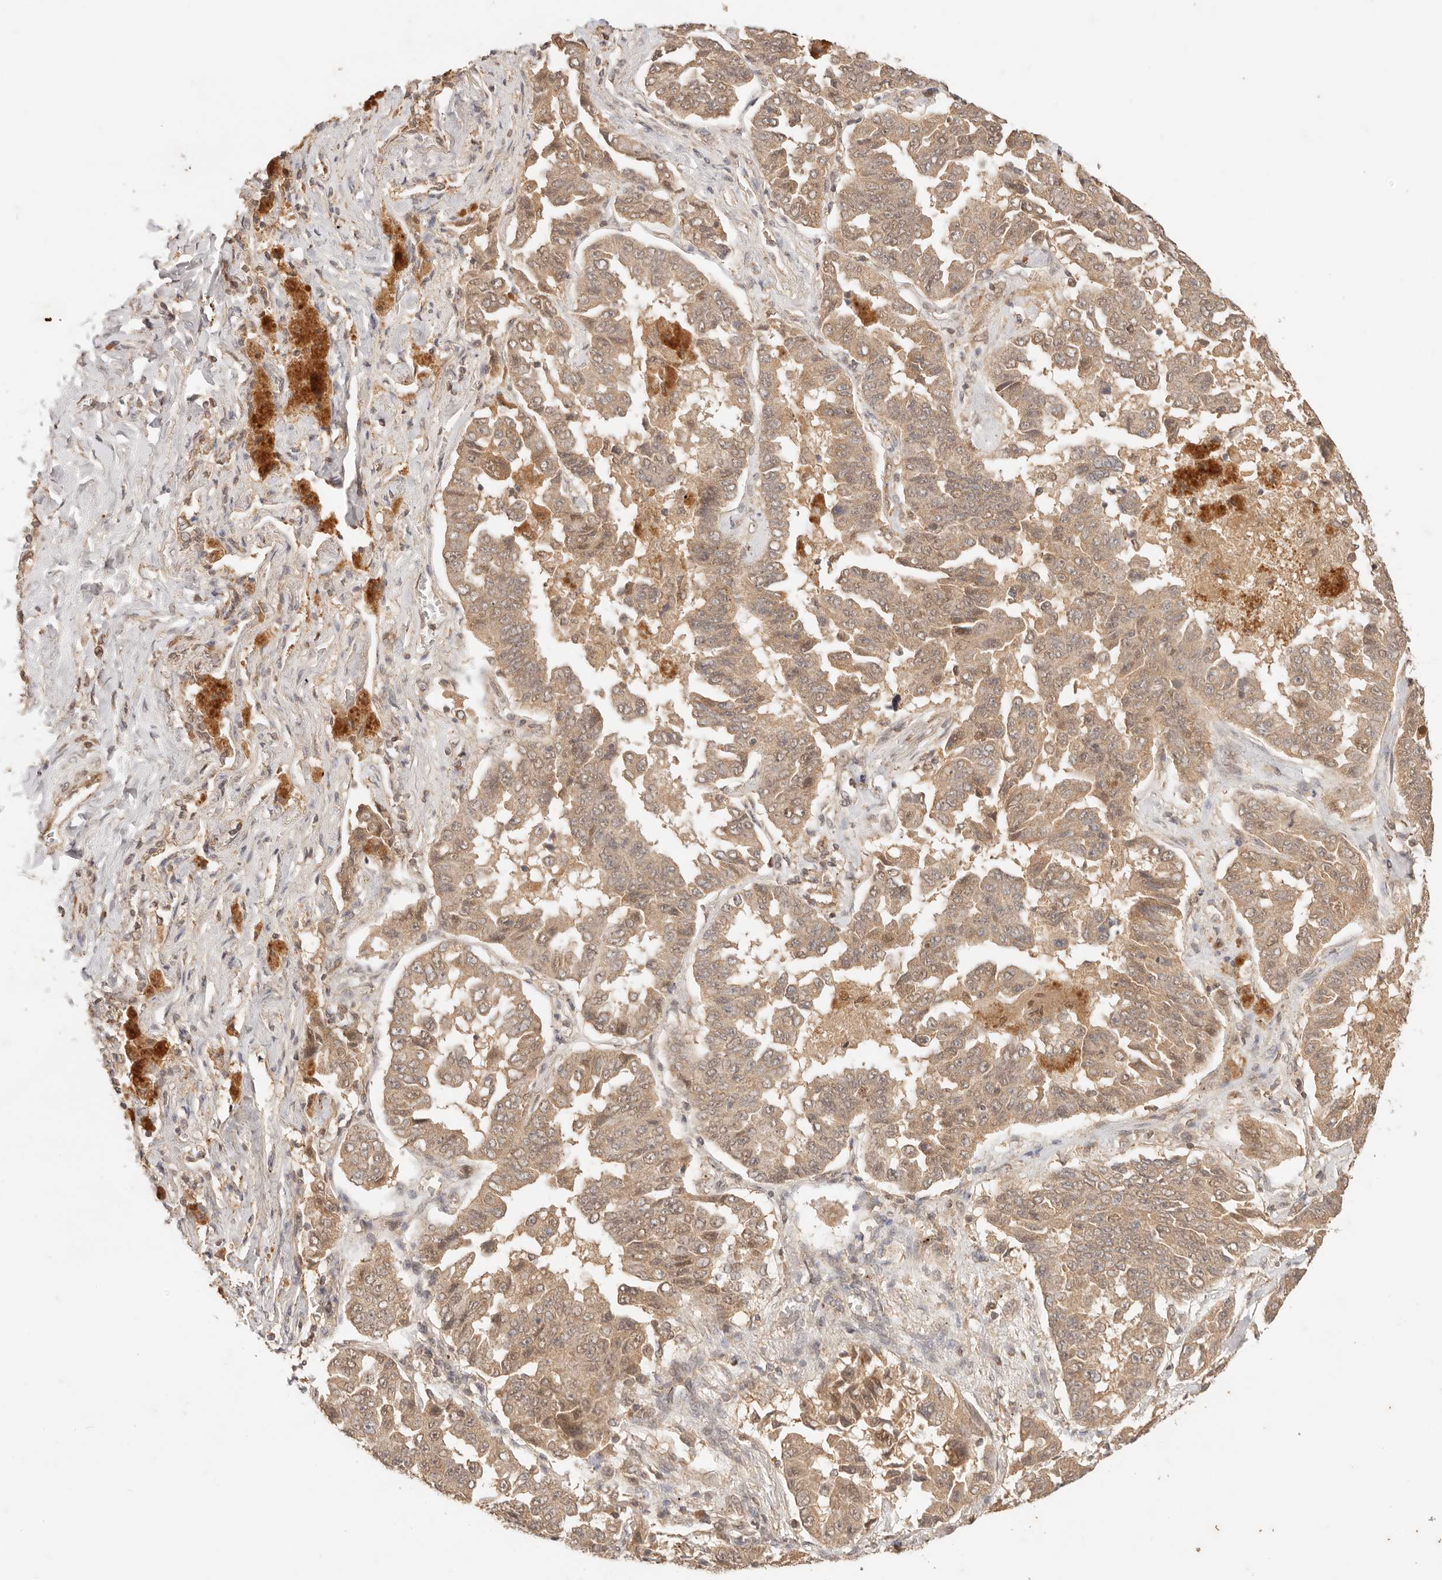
{"staining": {"intensity": "moderate", "quantity": ">75%", "location": "cytoplasmic/membranous"}, "tissue": "lung cancer", "cell_type": "Tumor cells", "image_type": "cancer", "snomed": [{"axis": "morphology", "description": "Adenocarcinoma, NOS"}, {"axis": "topography", "description": "Lung"}], "caption": "Immunohistochemical staining of human lung adenocarcinoma exhibits medium levels of moderate cytoplasmic/membranous protein staining in approximately >75% of tumor cells. (brown staining indicates protein expression, while blue staining denotes nuclei).", "gene": "TRIM11", "patient": {"sex": "female", "age": 51}}